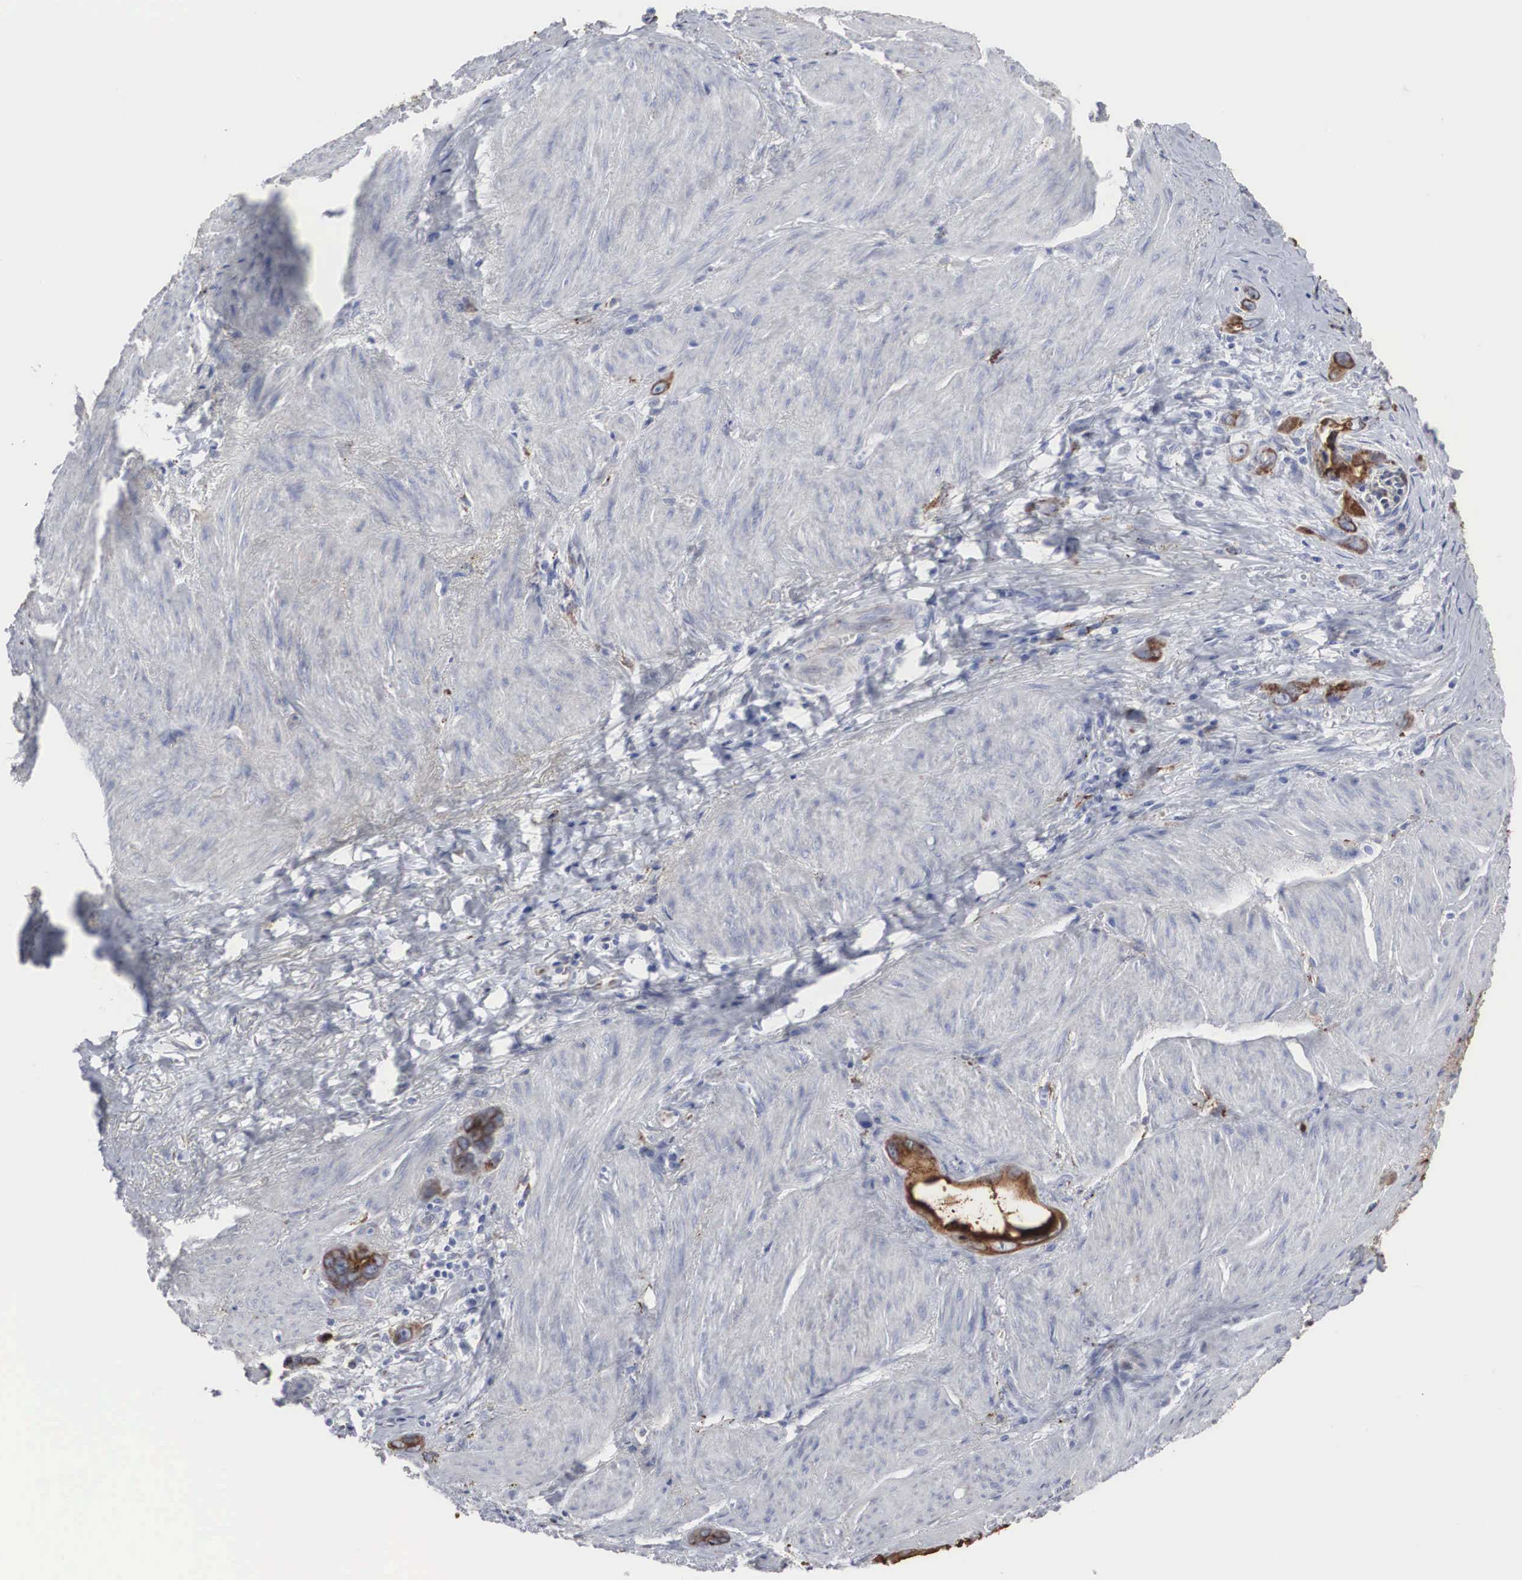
{"staining": {"intensity": "strong", "quantity": ">75%", "location": "cytoplasmic/membranous"}, "tissue": "stomach cancer", "cell_type": "Tumor cells", "image_type": "cancer", "snomed": [{"axis": "morphology", "description": "Adenocarcinoma, NOS"}, {"axis": "topography", "description": "Stomach"}], "caption": "Strong cytoplasmic/membranous protein positivity is identified in about >75% of tumor cells in stomach adenocarcinoma.", "gene": "LGALS3BP", "patient": {"sex": "male", "age": 78}}